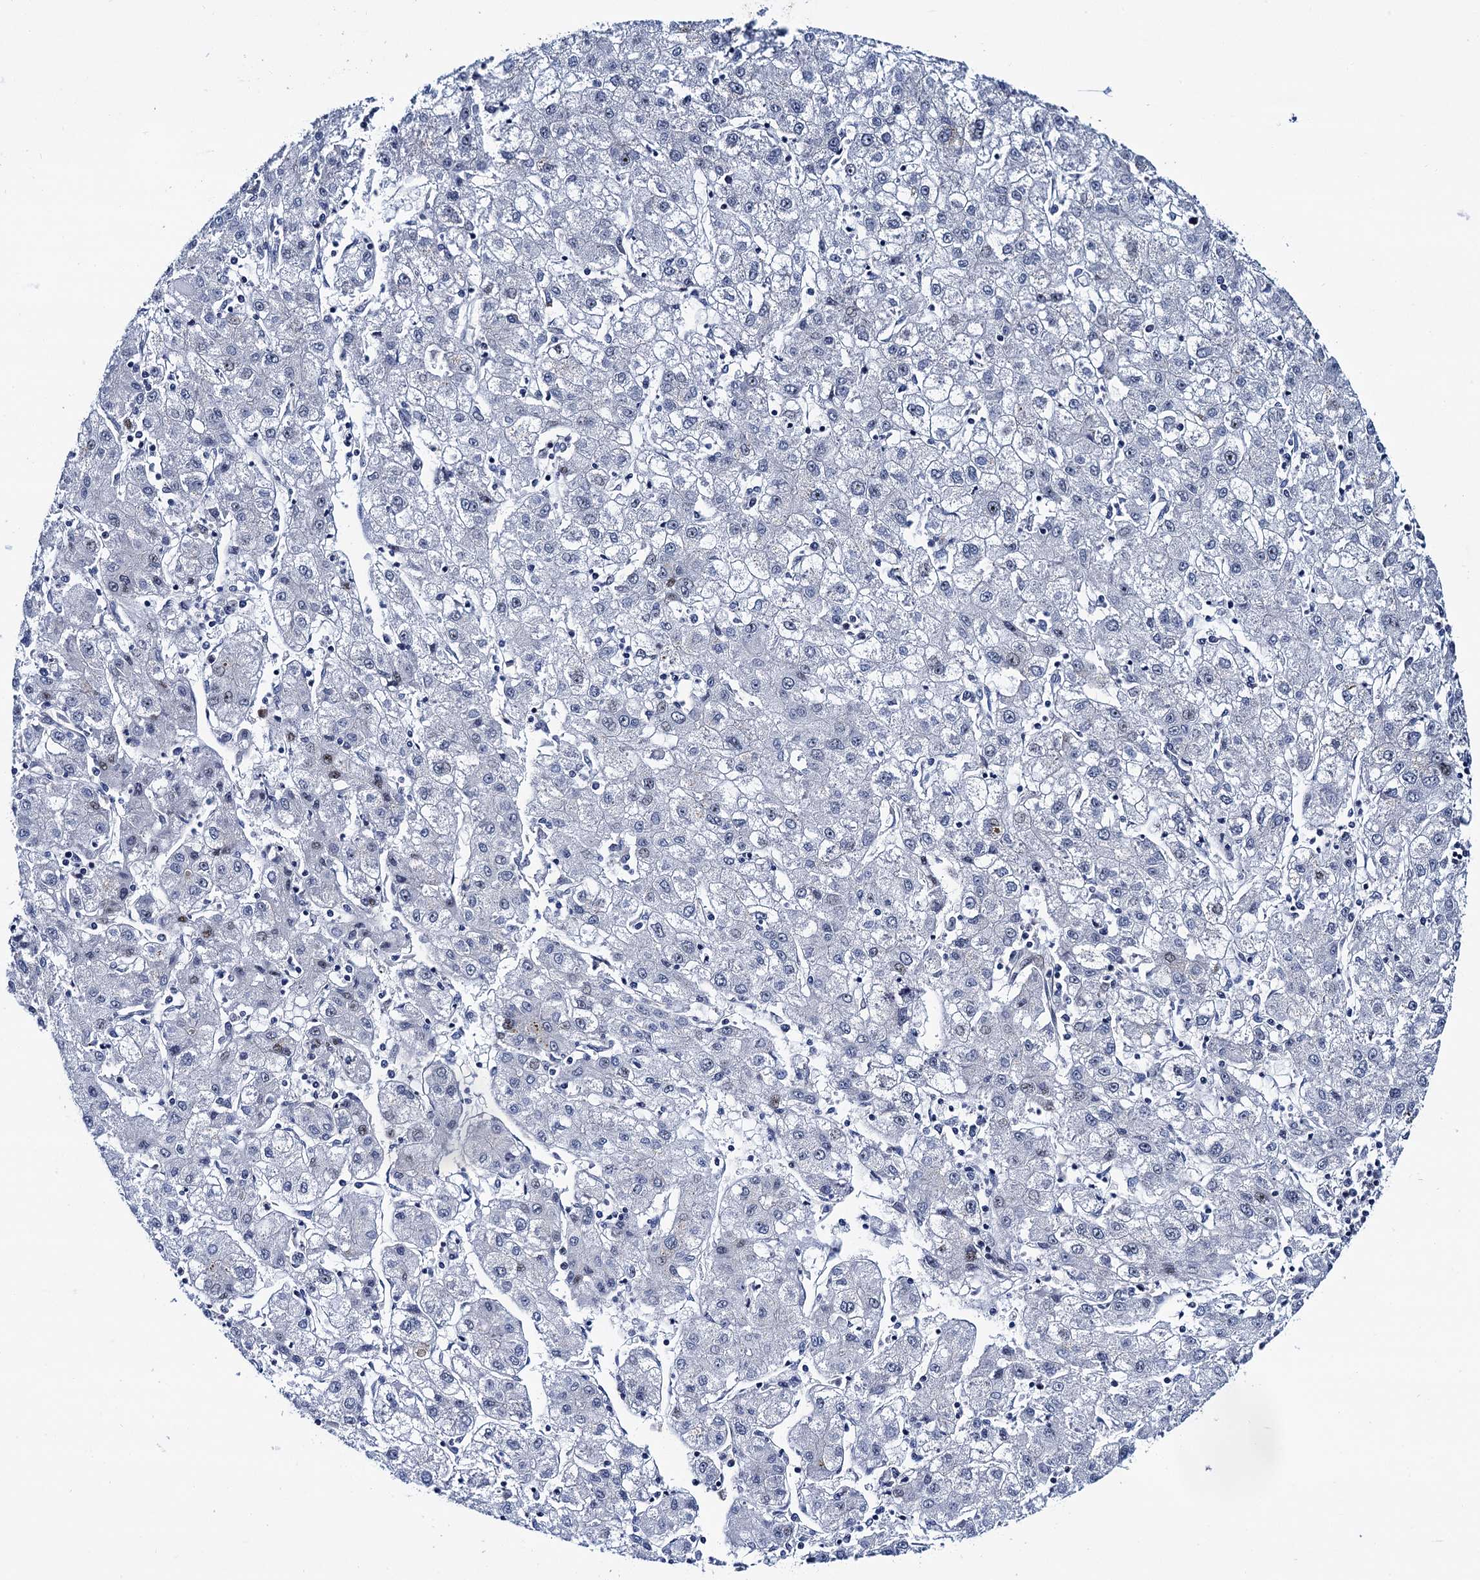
{"staining": {"intensity": "negative", "quantity": "none", "location": "none"}, "tissue": "liver cancer", "cell_type": "Tumor cells", "image_type": "cancer", "snomed": [{"axis": "morphology", "description": "Carcinoma, Hepatocellular, NOS"}, {"axis": "topography", "description": "Liver"}], "caption": "Tumor cells are negative for protein expression in human liver cancer (hepatocellular carcinoma).", "gene": "TRMT112", "patient": {"sex": "male", "age": 72}}